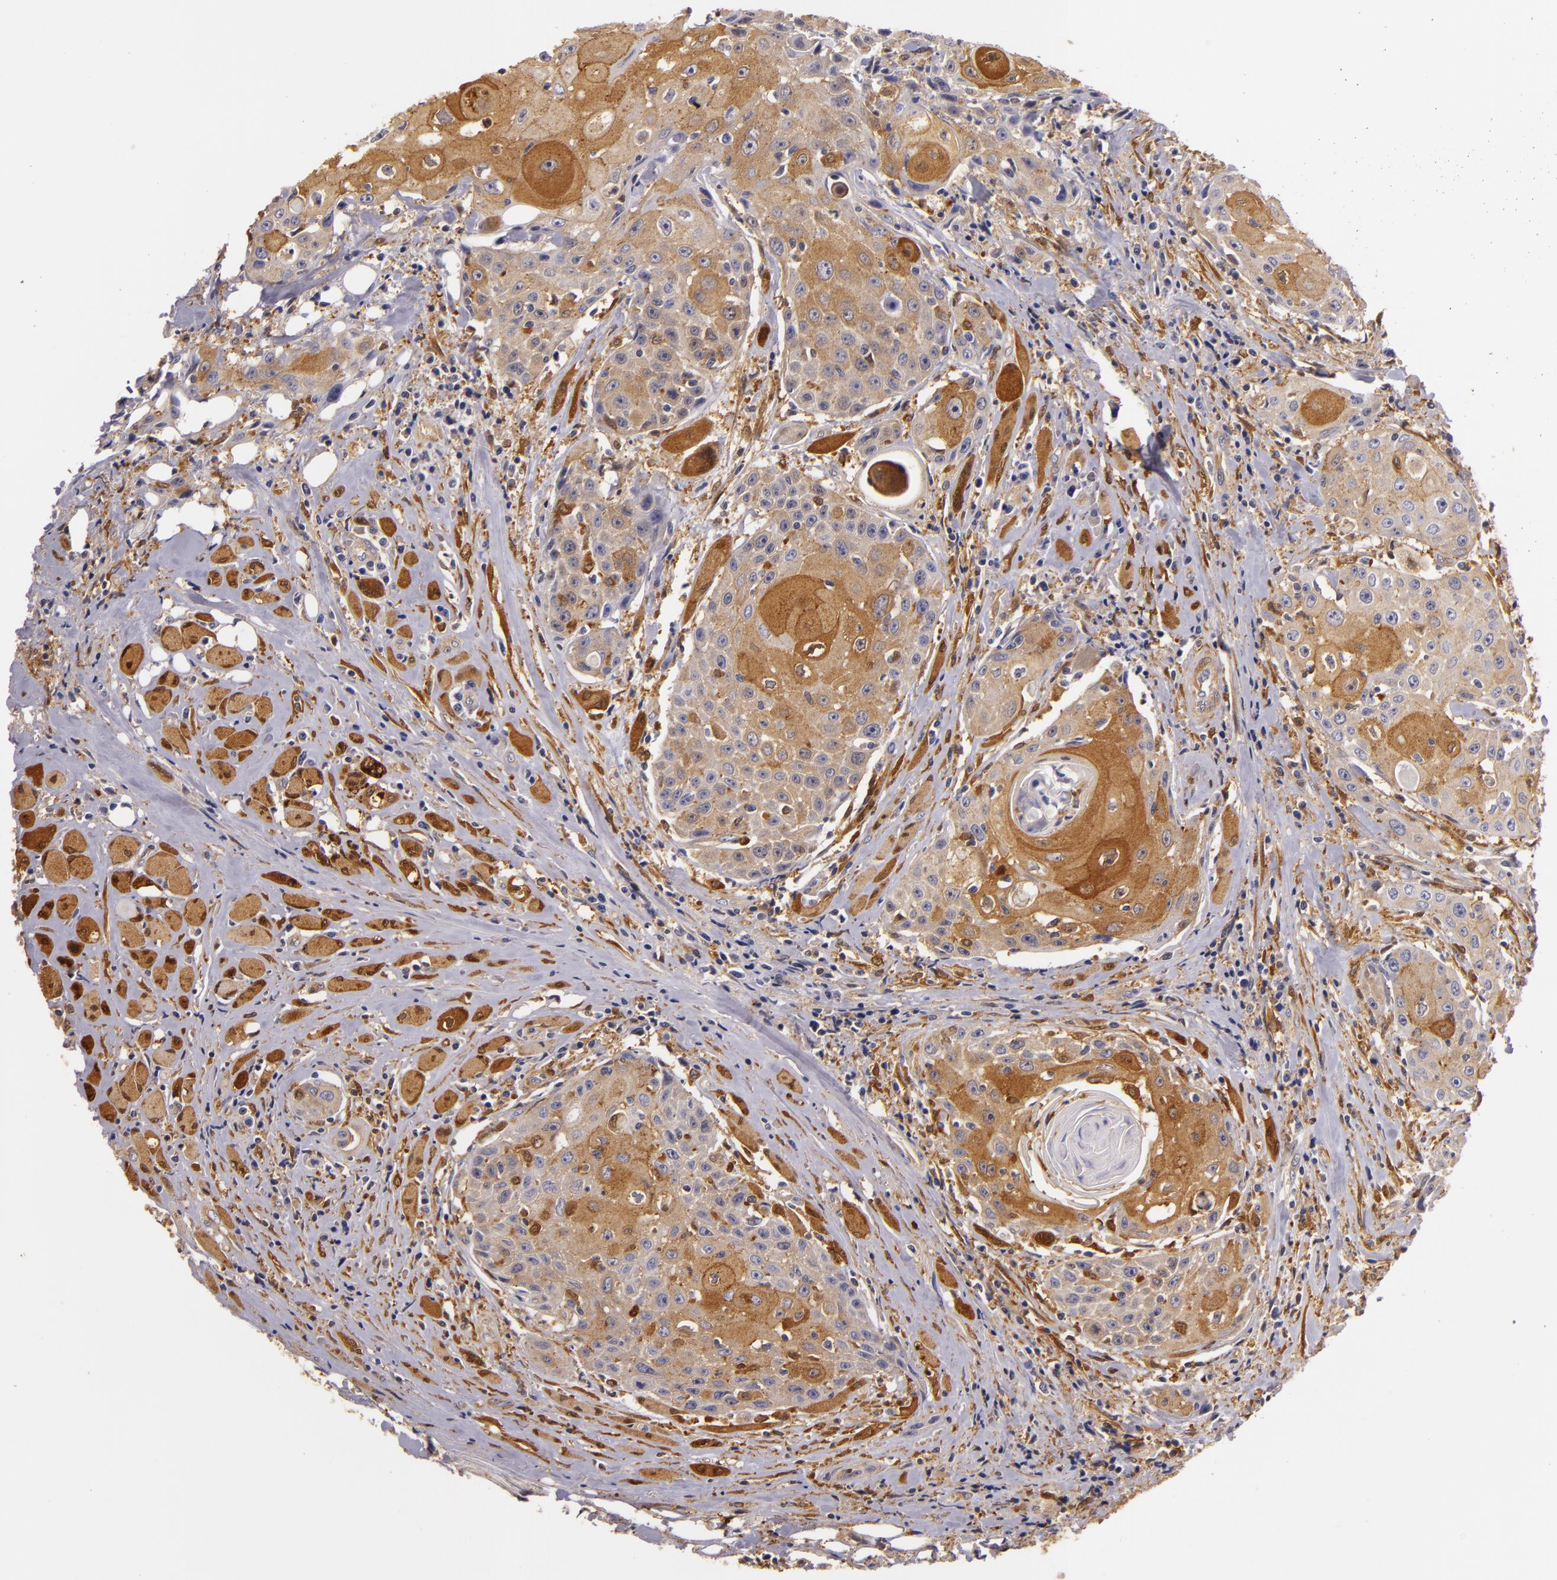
{"staining": {"intensity": "strong", "quantity": ">75%", "location": "cytoplasmic/membranous"}, "tissue": "head and neck cancer", "cell_type": "Tumor cells", "image_type": "cancer", "snomed": [{"axis": "morphology", "description": "Squamous cell carcinoma, NOS"}, {"axis": "topography", "description": "Oral tissue"}, {"axis": "topography", "description": "Head-Neck"}], "caption": "Protein staining of head and neck cancer tissue exhibits strong cytoplasmic/membranous expression in about >75% of tumor cells.", "gene": "TOM1", "patient": {"sex": "female", "age": 82}}